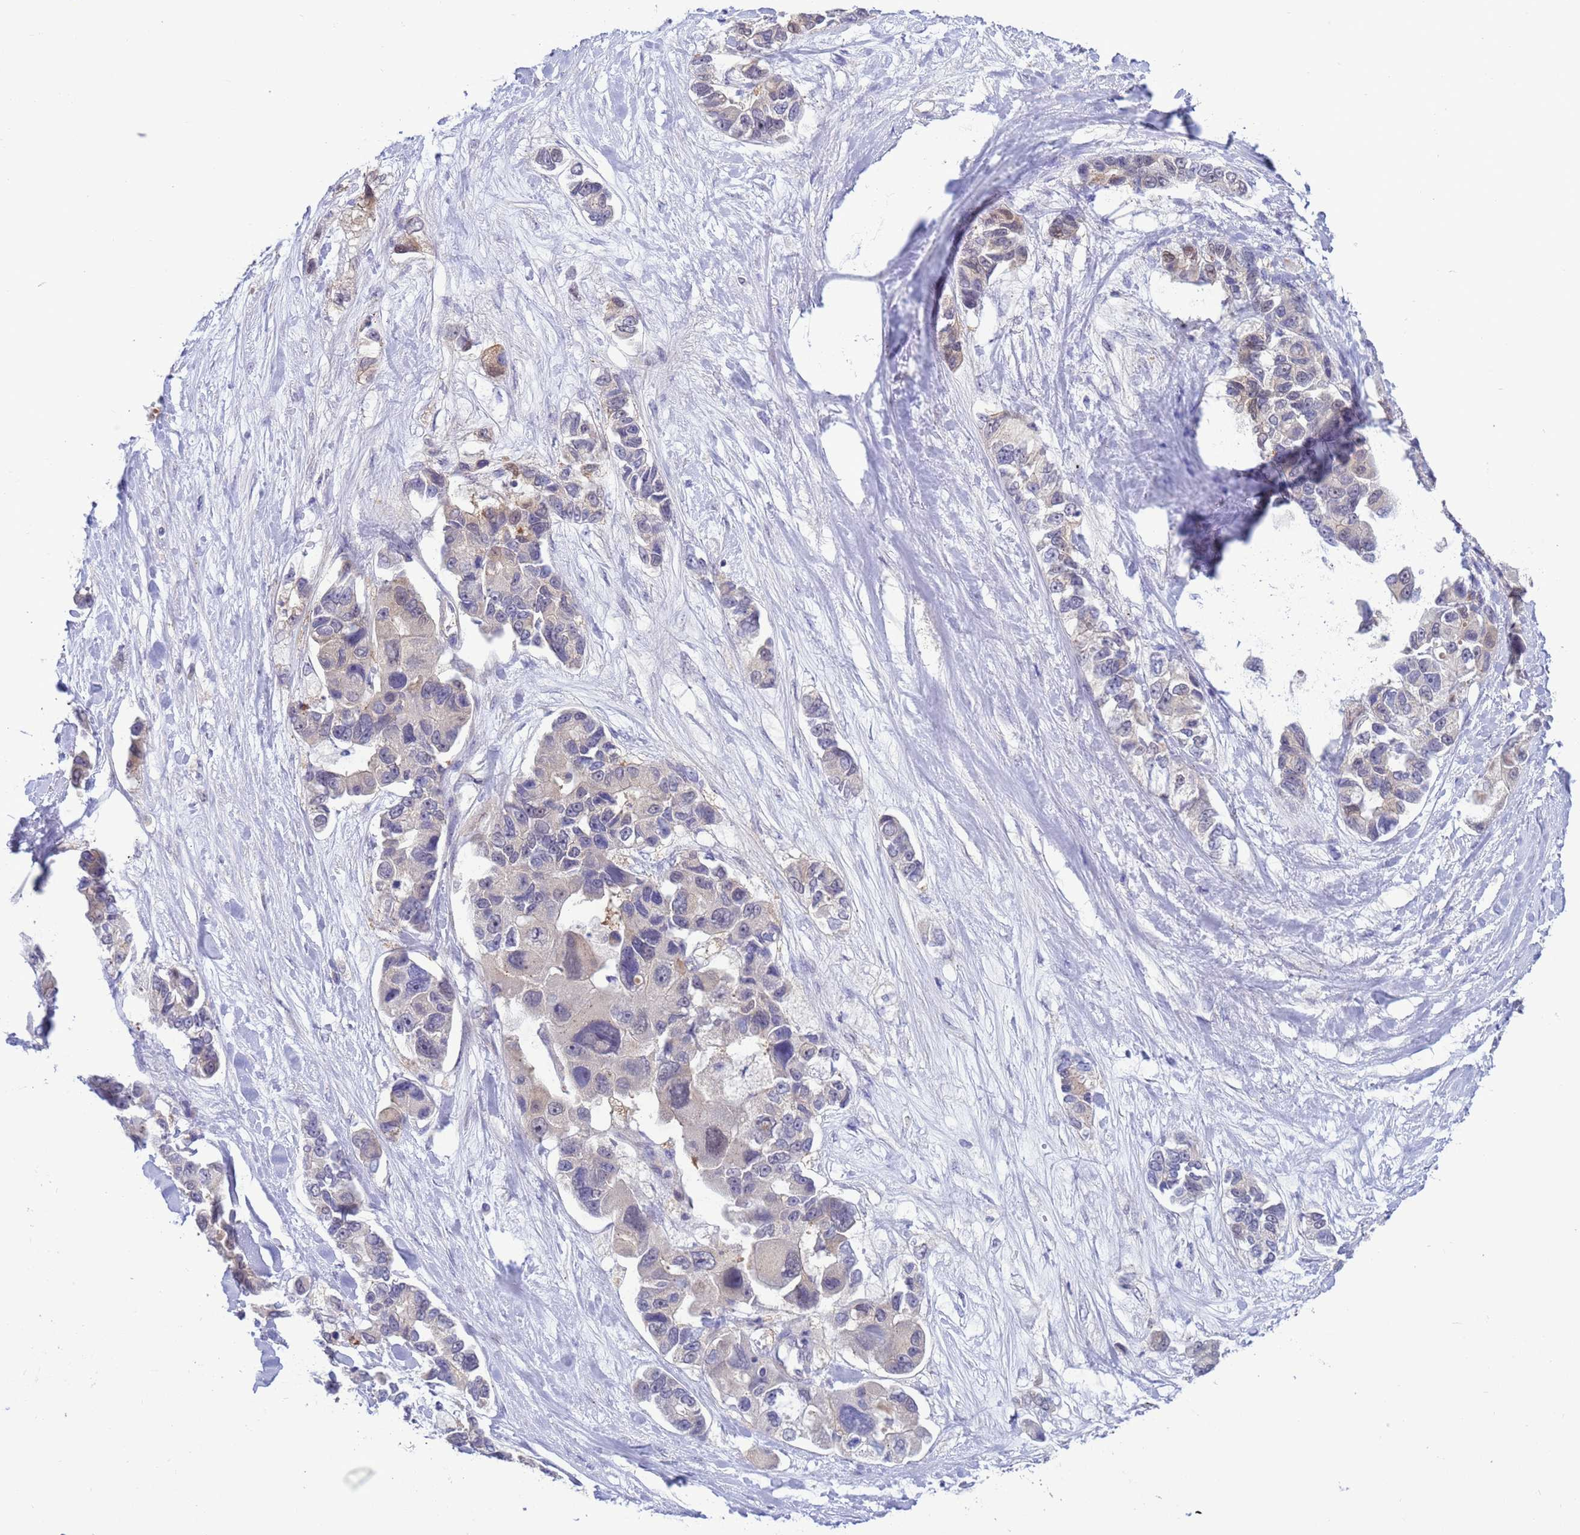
{"staining": {"intensity": "weak", "quantity": "<25%", "location": "cytoplasmic/membranous,nuclear"}, "tissue": "lung cancer", "cell_type": "Tumor cells", "image_type": "cancer", "snomed": [{"axis": "morphology", "description": "Adenocarcinoma, NOS"}, {"axis": "topography", "description": "Lung"}], "caption": "A histopathology image of human adenocarcinoma (lung) is negative for staining in tumor cells.", "gene": "GJA10", "patient": {"sex": "female", "age": 54}}